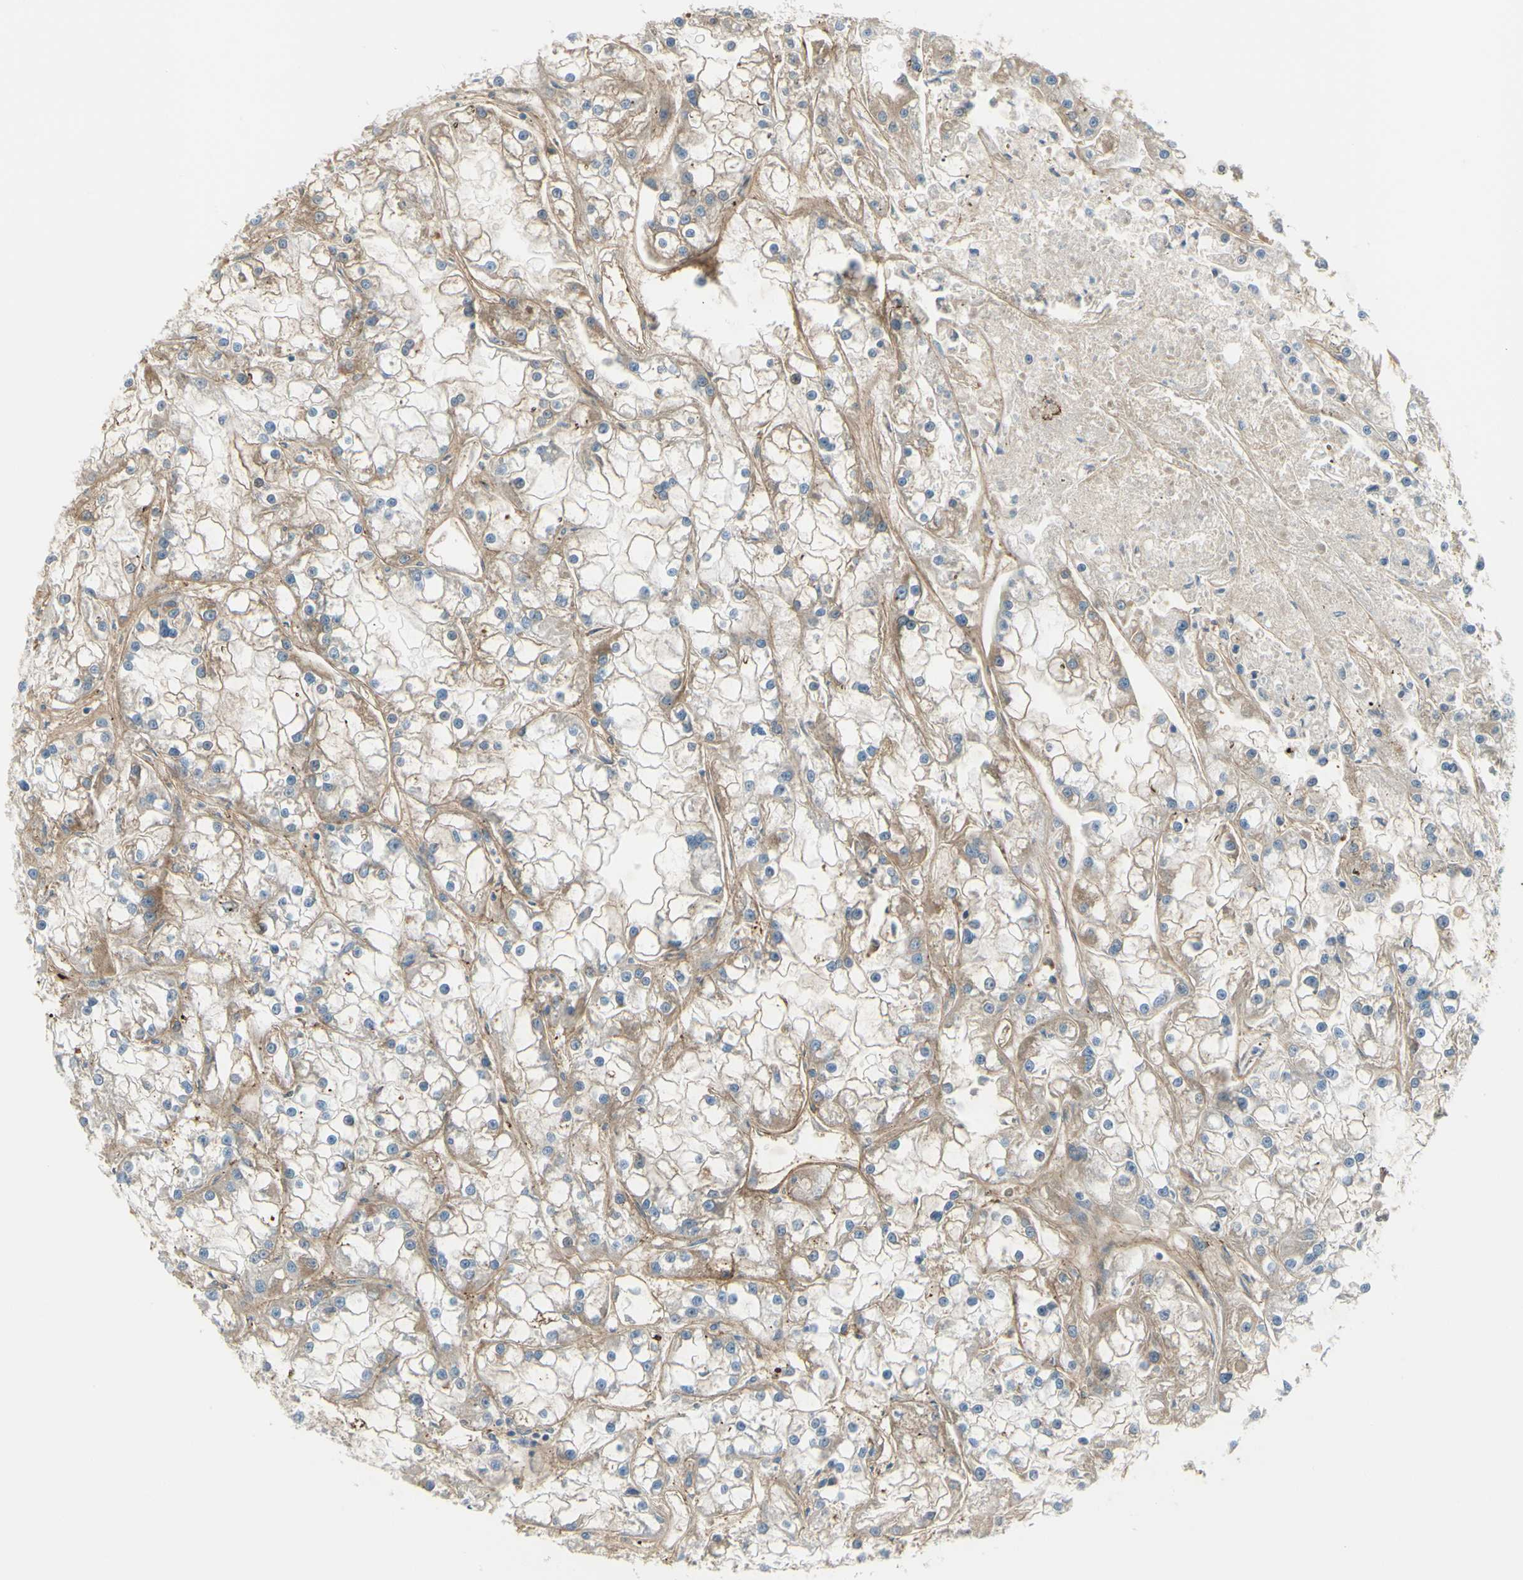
{"staining": {"intensity": "negative", "quantity": "none", "location": "none"}, "tissue": "renal cancer", "cell_type": "Tumor cells", "image_type": "cancer", "snomed": [{"axis": "morphology", "description": "Adenocarcinoma, NOS"}, {"axis": "topography", "description": "Kidney"}], "caption": "A micrograph of human renal cancer is negative for staining in tumor cells. (DAB immunohistochemistry visualized using brightfield microscopy, high magnification).", "gene": "NCBP2L", "patient": {"sex": "female", "age": 52}}